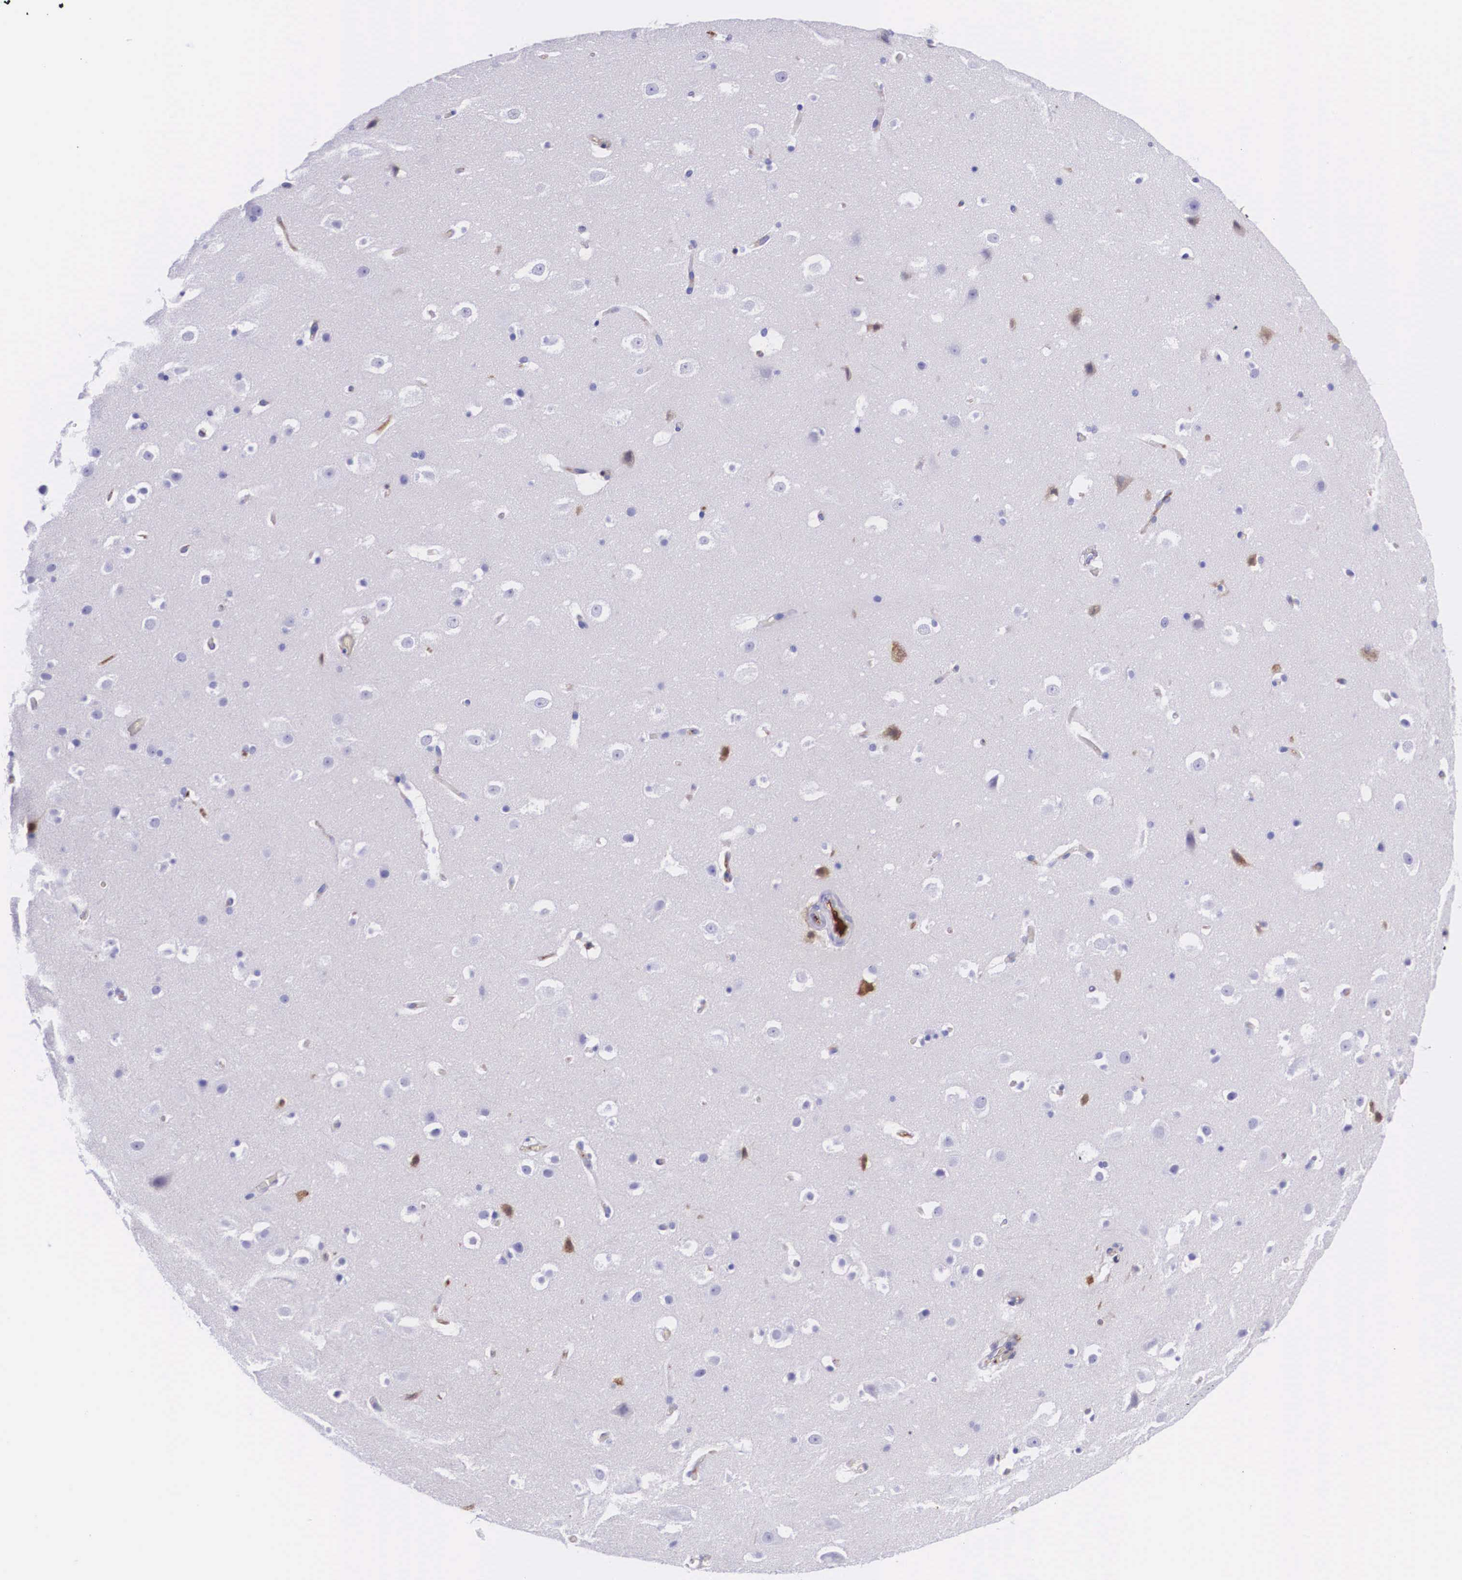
{"staining": {"intensity": "moderate", "quantity": "<25%", "location": "nuclear"}, "tissue": "hippocampus", "cell_type": "Glial cells", "image_type": "normal", "snomed": [{"axis": "morphology", "description": "Normal tissue, NOS"}, {"axis": "topography", "description": "Hippocampus"}], "caption": "An immunohistochemistry (IHC) histopathology image of benign tissue is shown. Protein staining in brown highlights moderate nuclear positivity in hippocampus within glial cells. The staining is performed using DAB (3,3'-diaminobenzidine) brown chromogen to label protein expression. The nuclei are counter-stained blue using hematoxylin.", "gene": "PLG", "patient": {"sex": "male", "age": 45}}